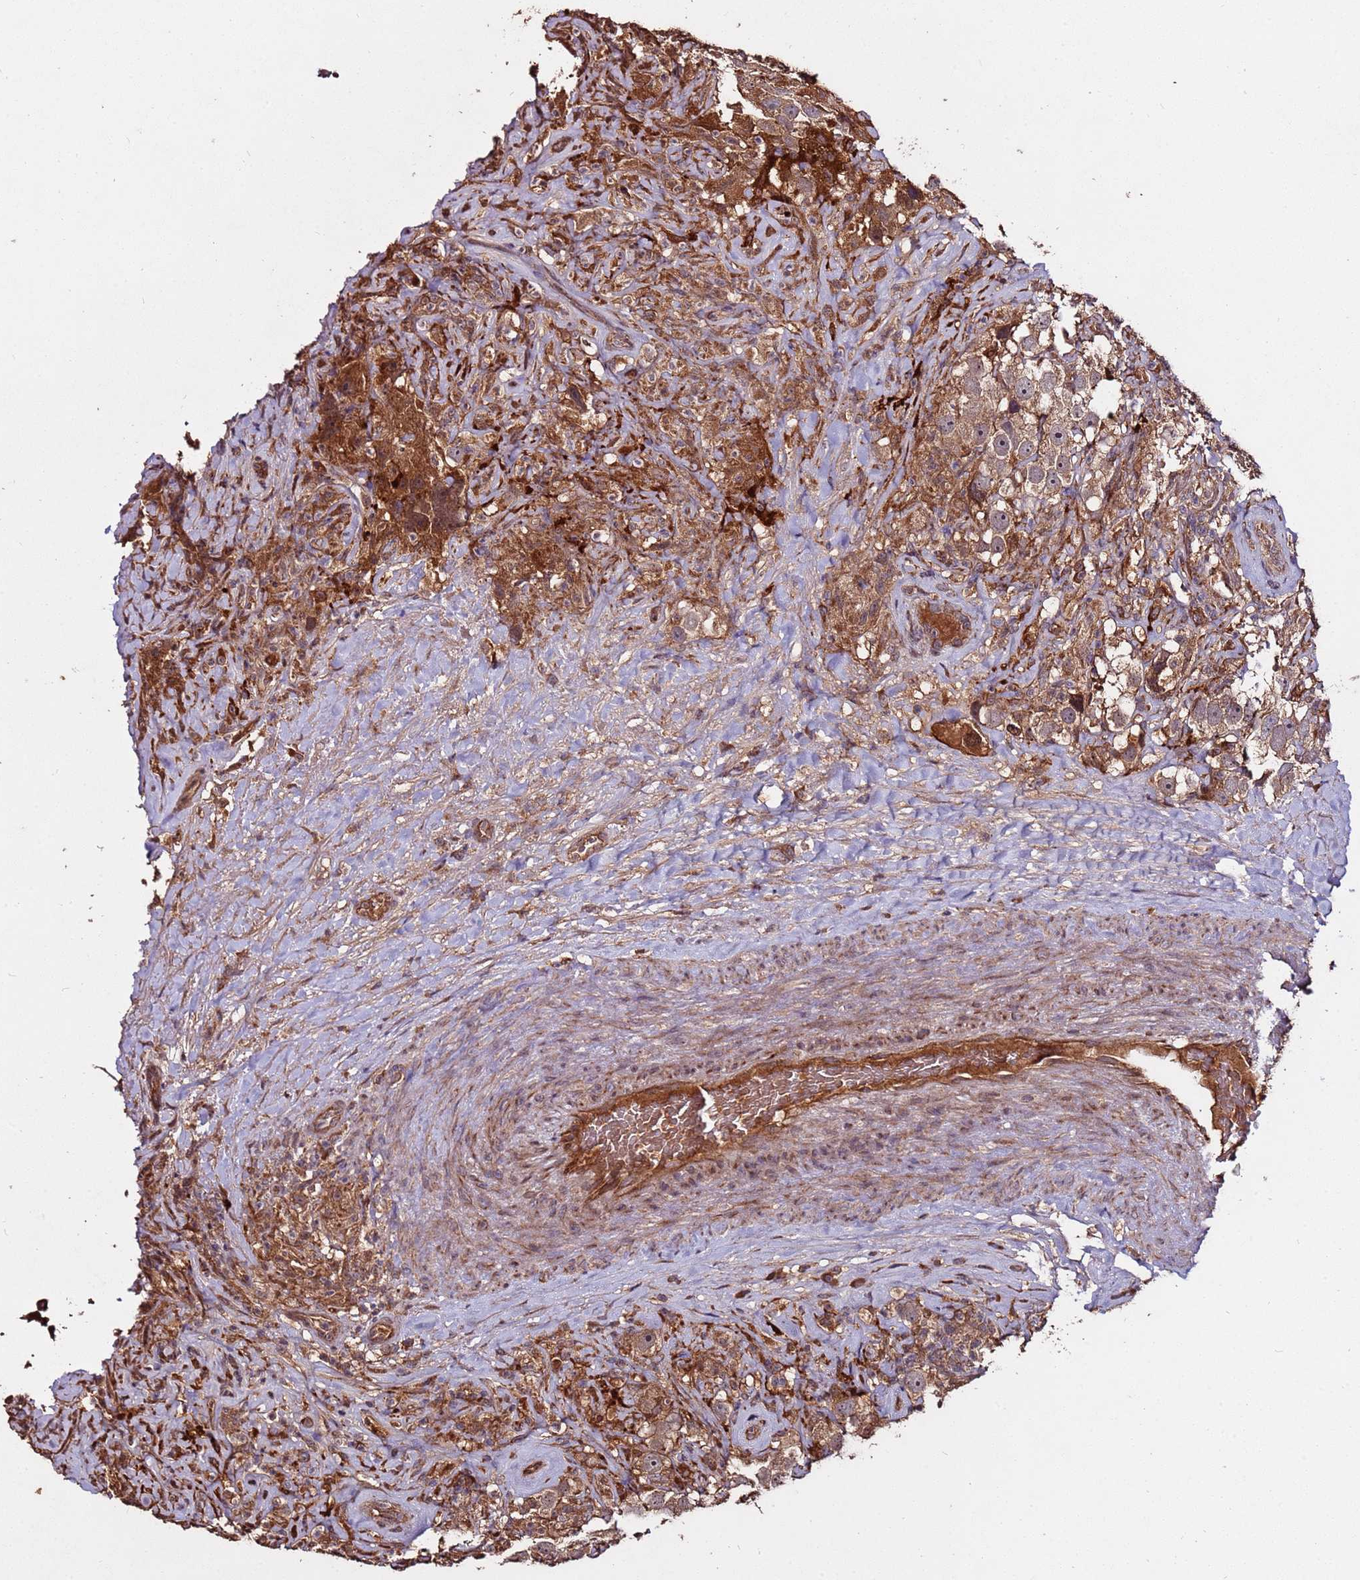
{"staining": {"intensity": "moderate", "quantity": ">75%", "location": "cytoplasmic/membranous"}, "tissue": "testis cancer", "cell_type": "Tumor cells", "image_type": "cancer", "snomed": [{"axis": "morphology", "description": "Seminoma, NOS"}, {"axis": "topography", "description": "Testis"}], "caption": "Immunohistochemical staining of seminoma (testis) reveals moderate cytoplasmic/membranous protein positivity in approximately >75% of tumor cells.", "gene": "RPS15A", "patient": {"sex": "male", "age": 49}}